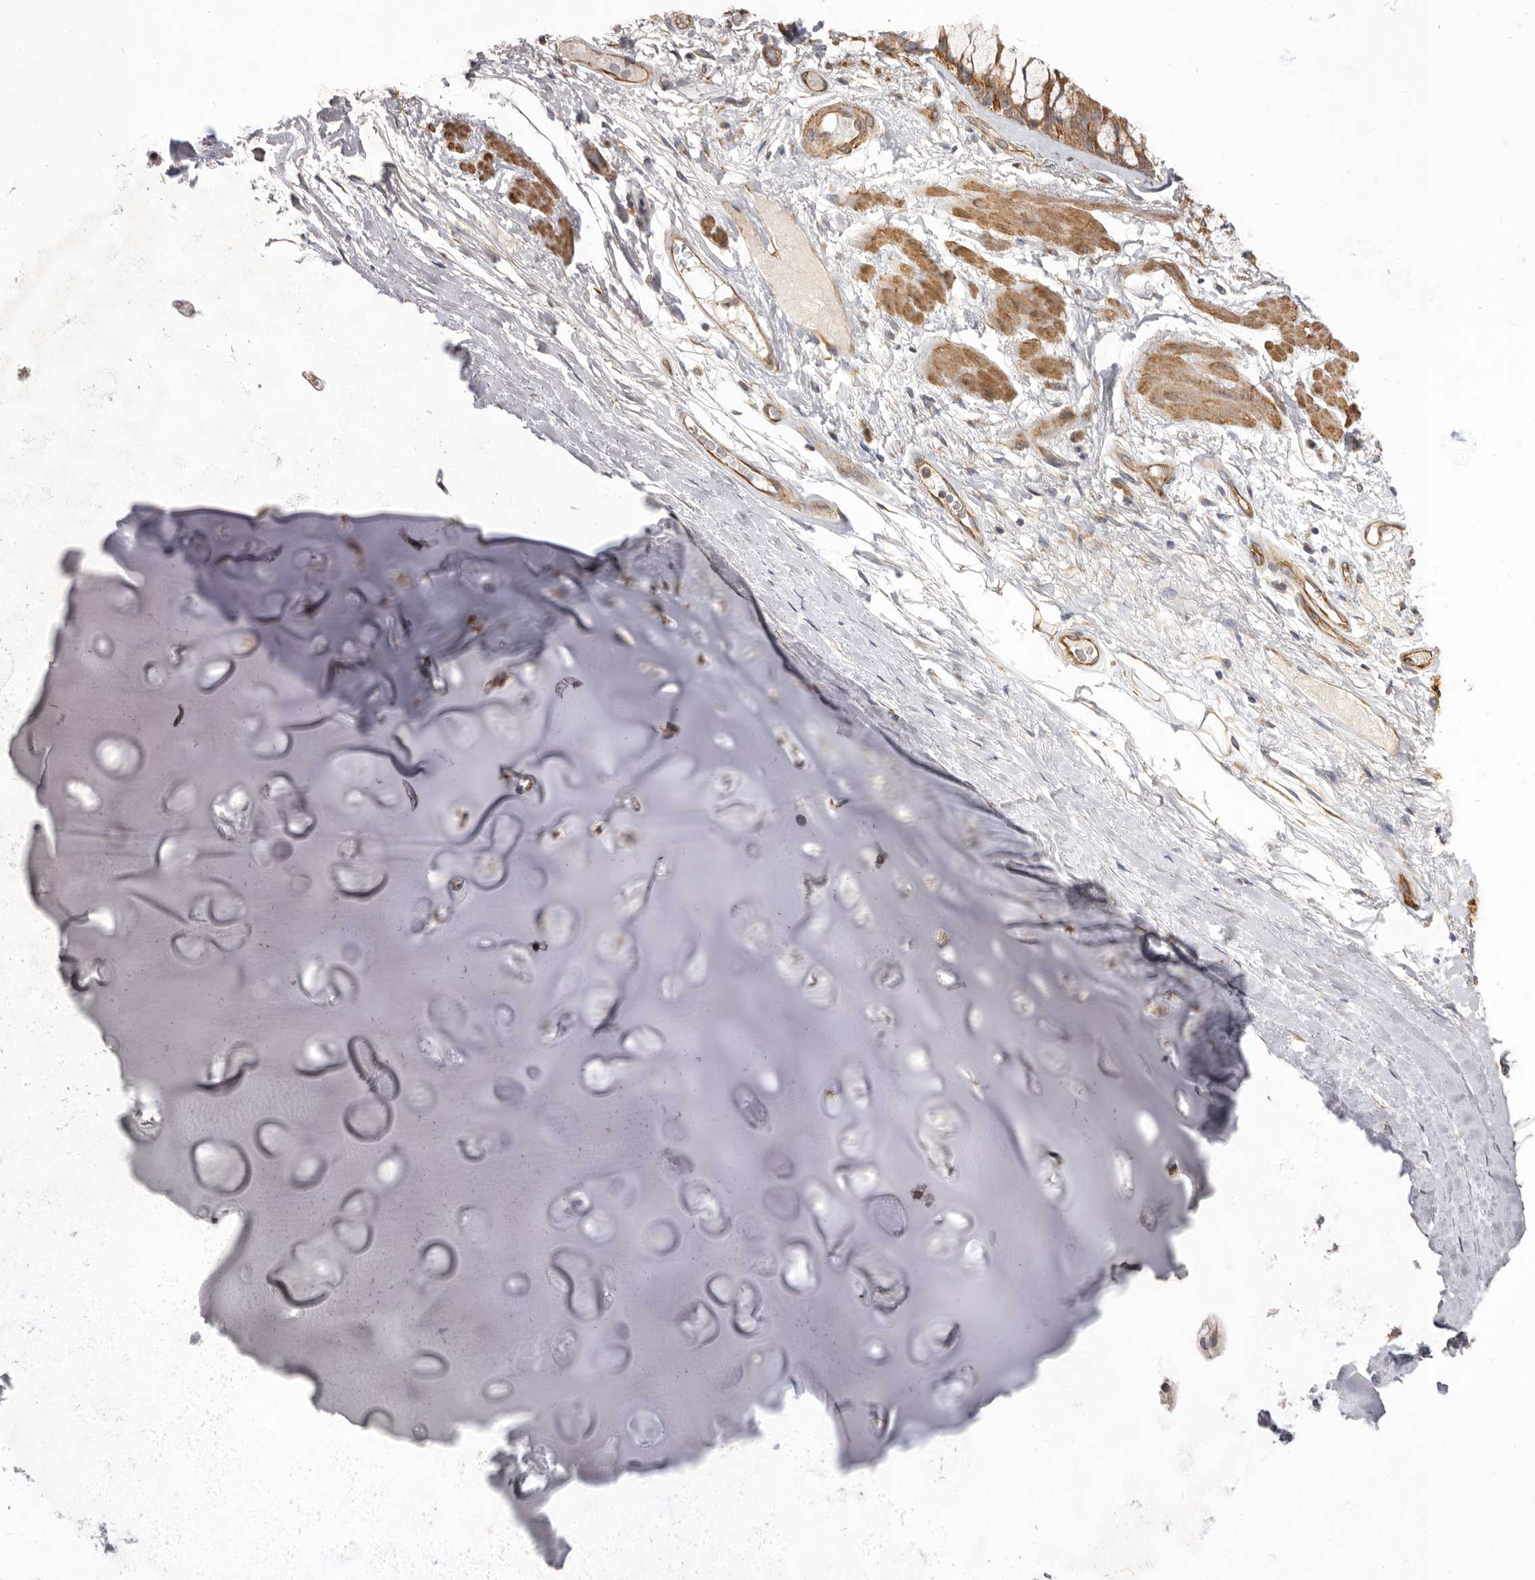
{"staining": {"intensity": "negative", "quantity": "none", "location": "none"}, "tissue": "adipose tissue", "cell_type": "Adipocytes", "image_type": "normal", "snomed": [{"axis": "morphology", "description": "Normal tissue, NOS"}, {"axis": "topography", "description": "Bronchus"}], "caption": "An immunohistochemistry micrograph of unremarkable adipose tissue is shown. There is no staining in adipocytes of adipose tissue. (Stains: DAB (3,3'-diaminobenzidine) immunohistochemistry with hematoxylin counter stain, Microscopy: brightfield microscopy at high magnification).", "gene": "VPS45", "patient": {"sex": "male", "age": 66}}